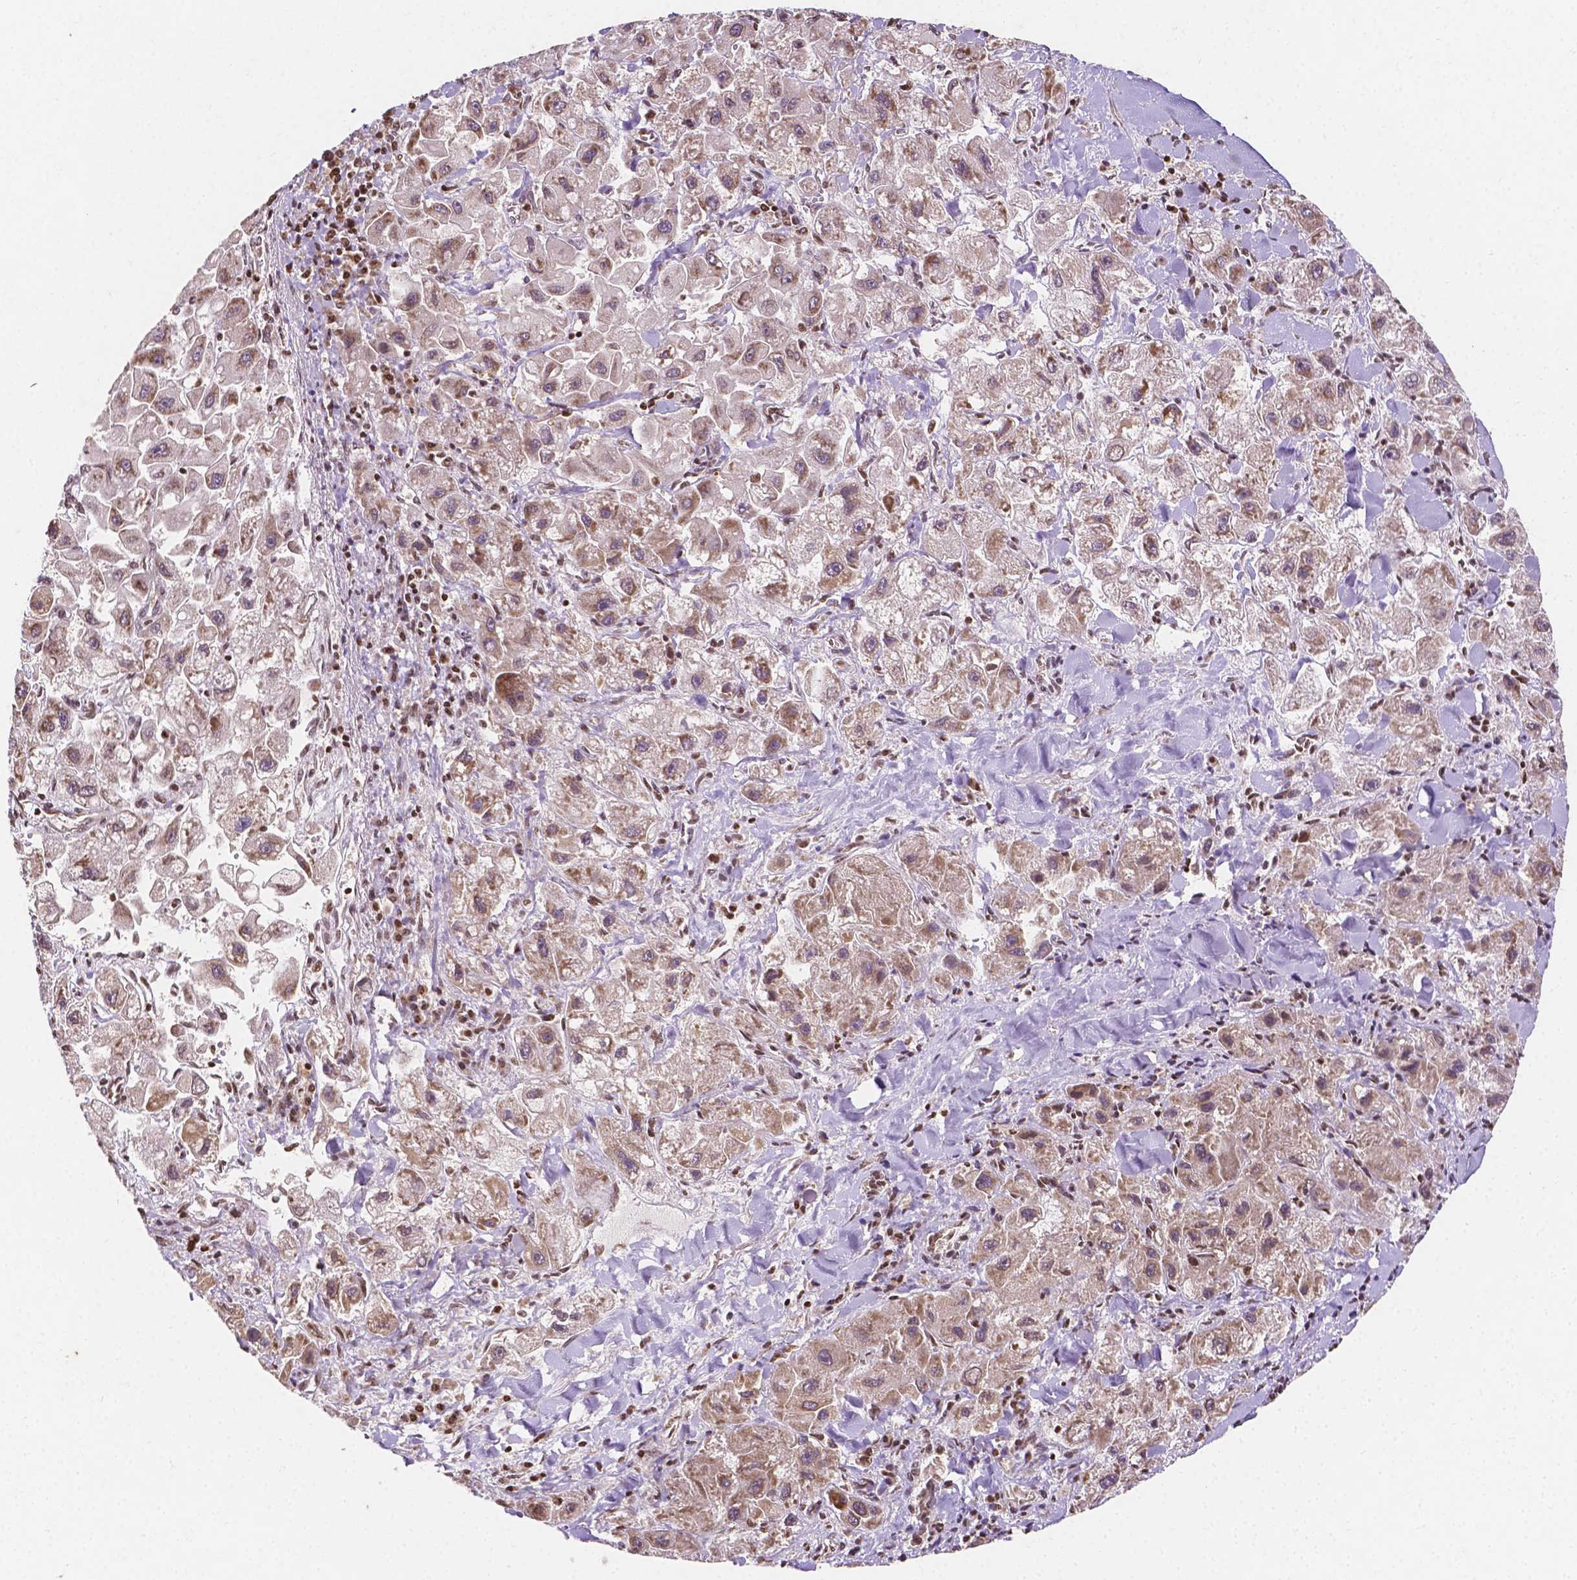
{"staining": {"intensity": "weak", "quantity": "25%-75%", "location": "nuclear"}, "tissue": "liver cancer", "cell_type": "Tumor cells", "image_type": "cancer", "snomed": [{"axis": "morphology", "description": "Carcinoma, Hepatocellular, NOS"}, {"axis": "topography", "description": "Liver"}], "caption": "A low amount of weak nuclear positivity is identified in about 25%-75% of tumor cells in liver cancer tissue. (brown staining indicates protein expression, while blue staining denotes nuclei).", "gene": "PTPN18", "patient": {"sex": "male", "age": 24}}